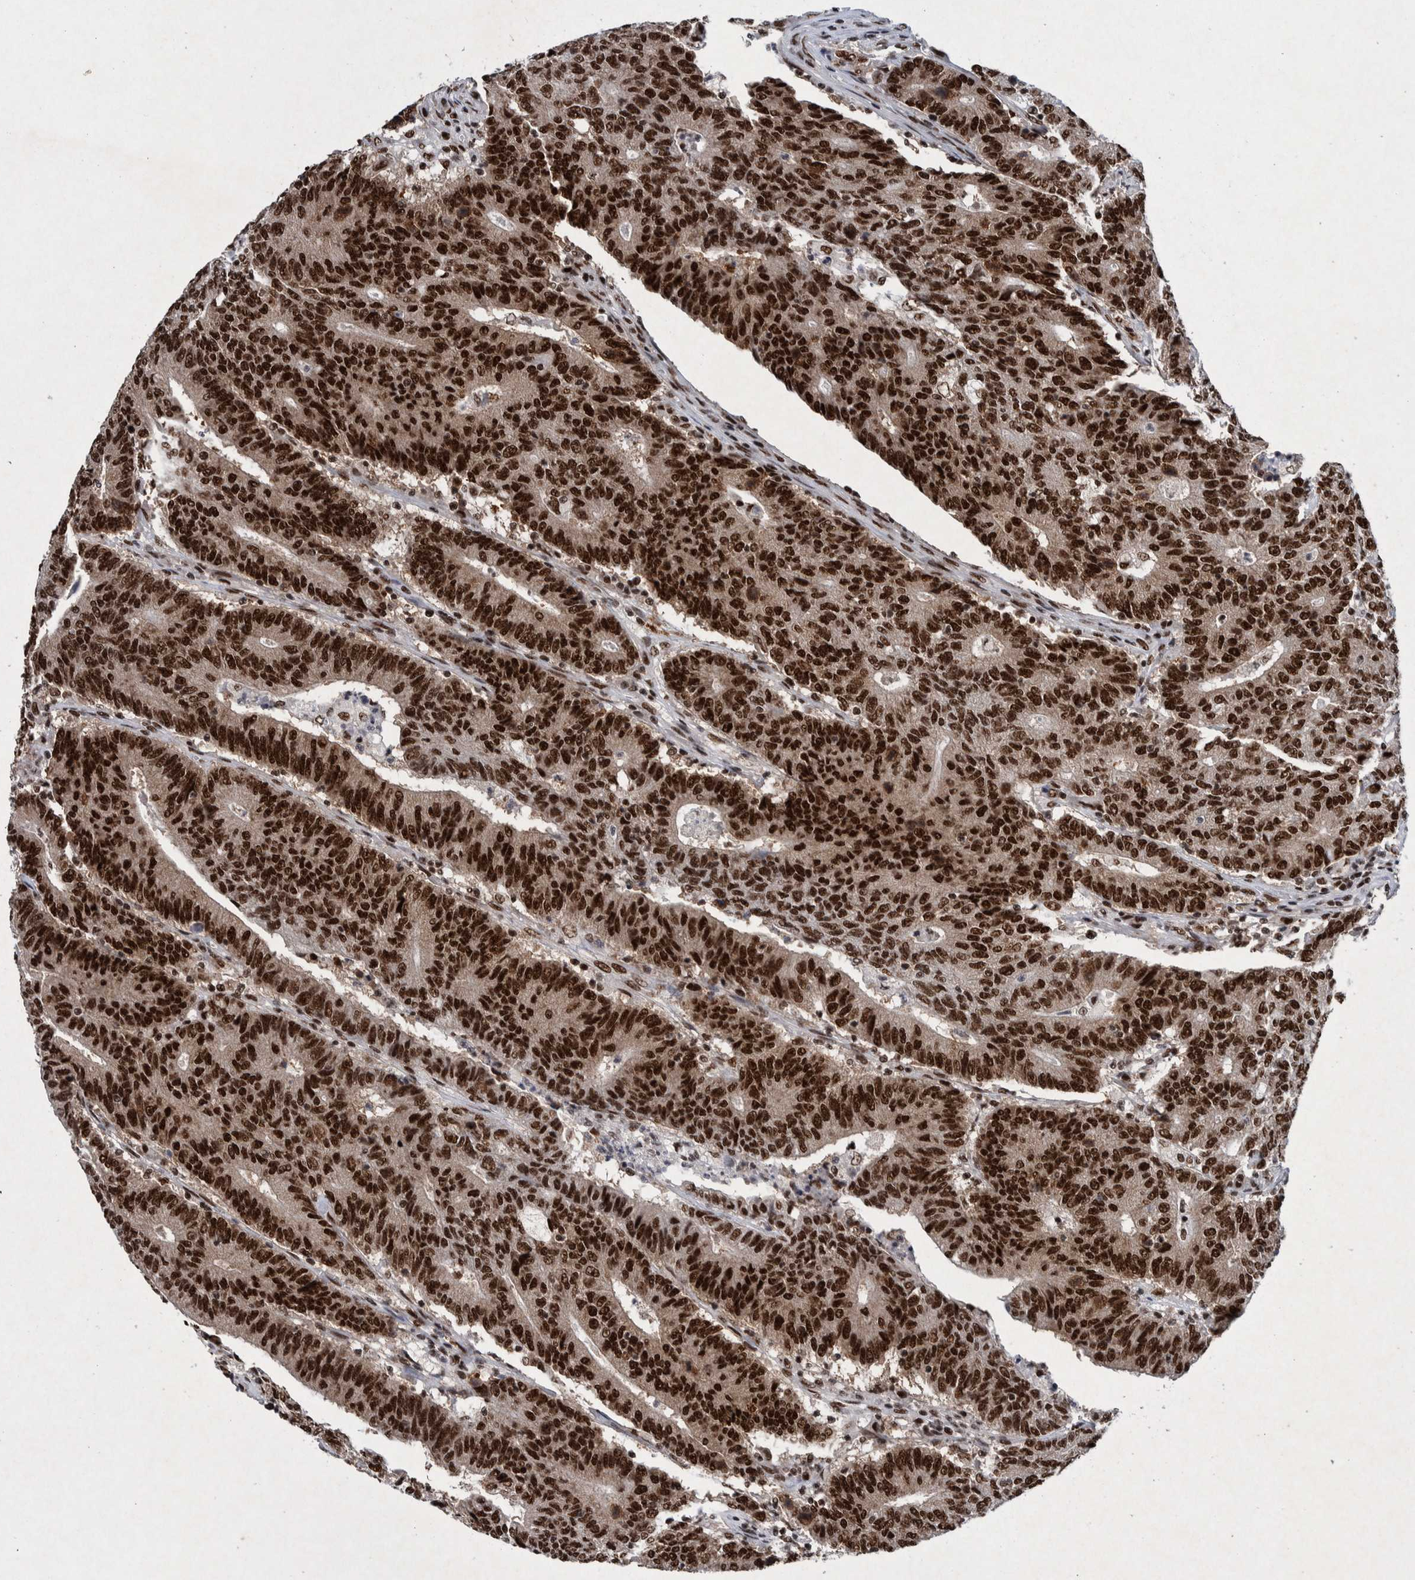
{"staining": {"intensity": "strong", "quantity": ">75%", "location": "nuclear"}, "tissue": "colorectal cancer", "cell_type": "Tumor cells", "image_type": "cancer", "snomed": [{"axis": "morphology", "description": "Normal tissue, NOS"}, {"axis": "morphology", "description": "Adenocarcinoma, NOS"}, {"axis": "topography", "description": "Colon"}], "caption": "This is an image of immunohistochemistry (IHC) staining of colorectal cancer (adenocarcinoma), which shows strong positivity in the nuclear of tumor cells.", "gene": "TAF10", "patient": {"sex": "female", "age": 75}}